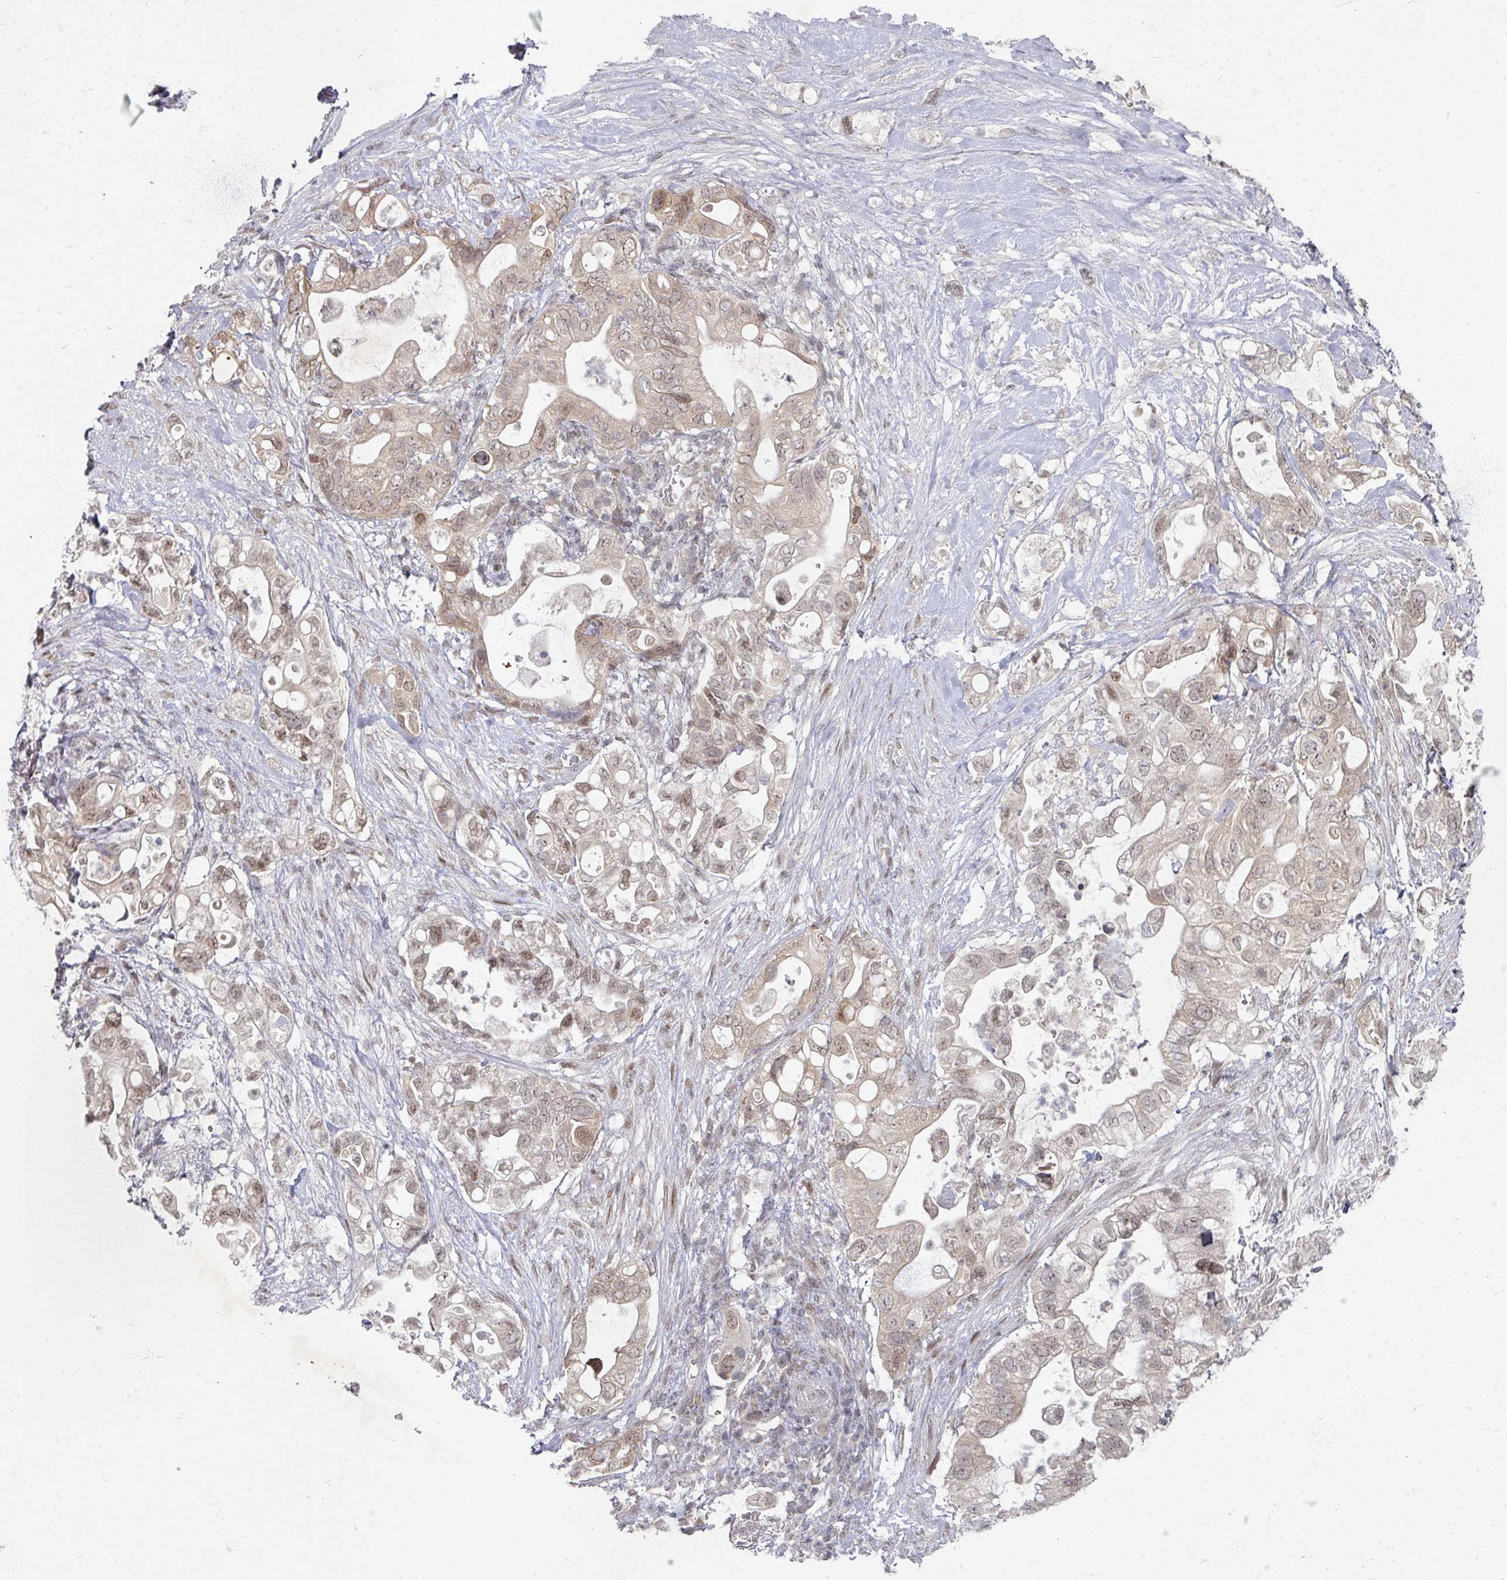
{"staining": {"intensity": "moderate", "quantity": "25%-75%", "location": "nuclear"}, "tissue": "pancreatic cancer", "cell_type": "Tumor cells", "image_type": "cancer", "snomed": [{"axis": "morphology", "description": "Adenocarcinoma, NOS"}, {"axis": "topography", "description": "Pancreas"}], "caption": "Protein expression analysis of adenocarcinoma (pancreatic) demonstrates moderate nuclear staining in approximately 25%-75% of tumor cells. (DAB IHC, brown staining for protein, blue staining for nuclei).", "gene": "PSKH1", "patient": {"sex": "female", "age": 72}}